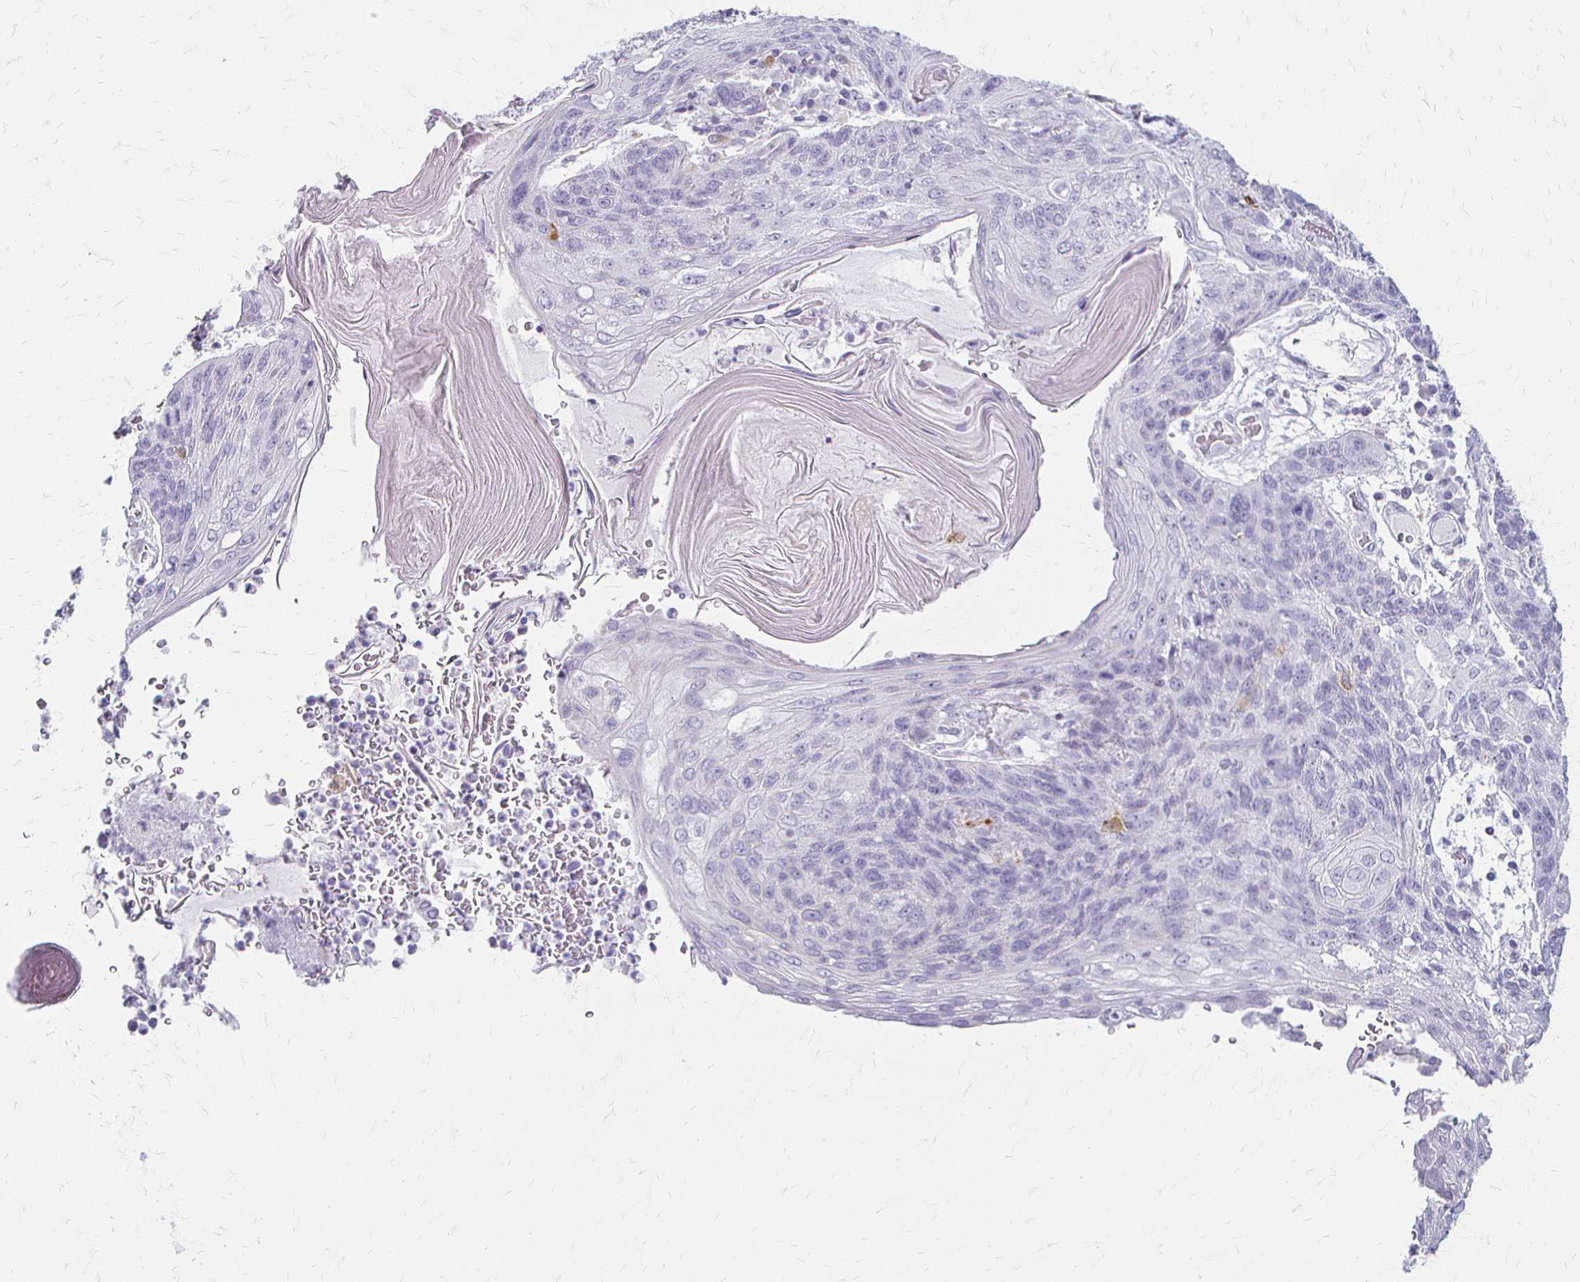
{"staining": {"intensity": "negative", "quantity": "none", "location": "none"}, "tissue": "lung cancer", "cell_type": "Tumor cells", "image_type": "cancer", "snomed": [{"axis": "morphology", "description": "Squamous cell carcinoma, NOS"}, {"axis": "morphology", "description": "Squamous cell carcinoma, metastatic, NOS"}, {"axis": "topography", "description": "Lymph node"}, {"axis": "topography", "description": "Lung"}], "caption": "Protein analysis of lung cancer (squamous cell carcinoma) shows no significant staining in tumor cells.", "gene": "ACP5", "patient": {"sex": "male", "age": 41}}